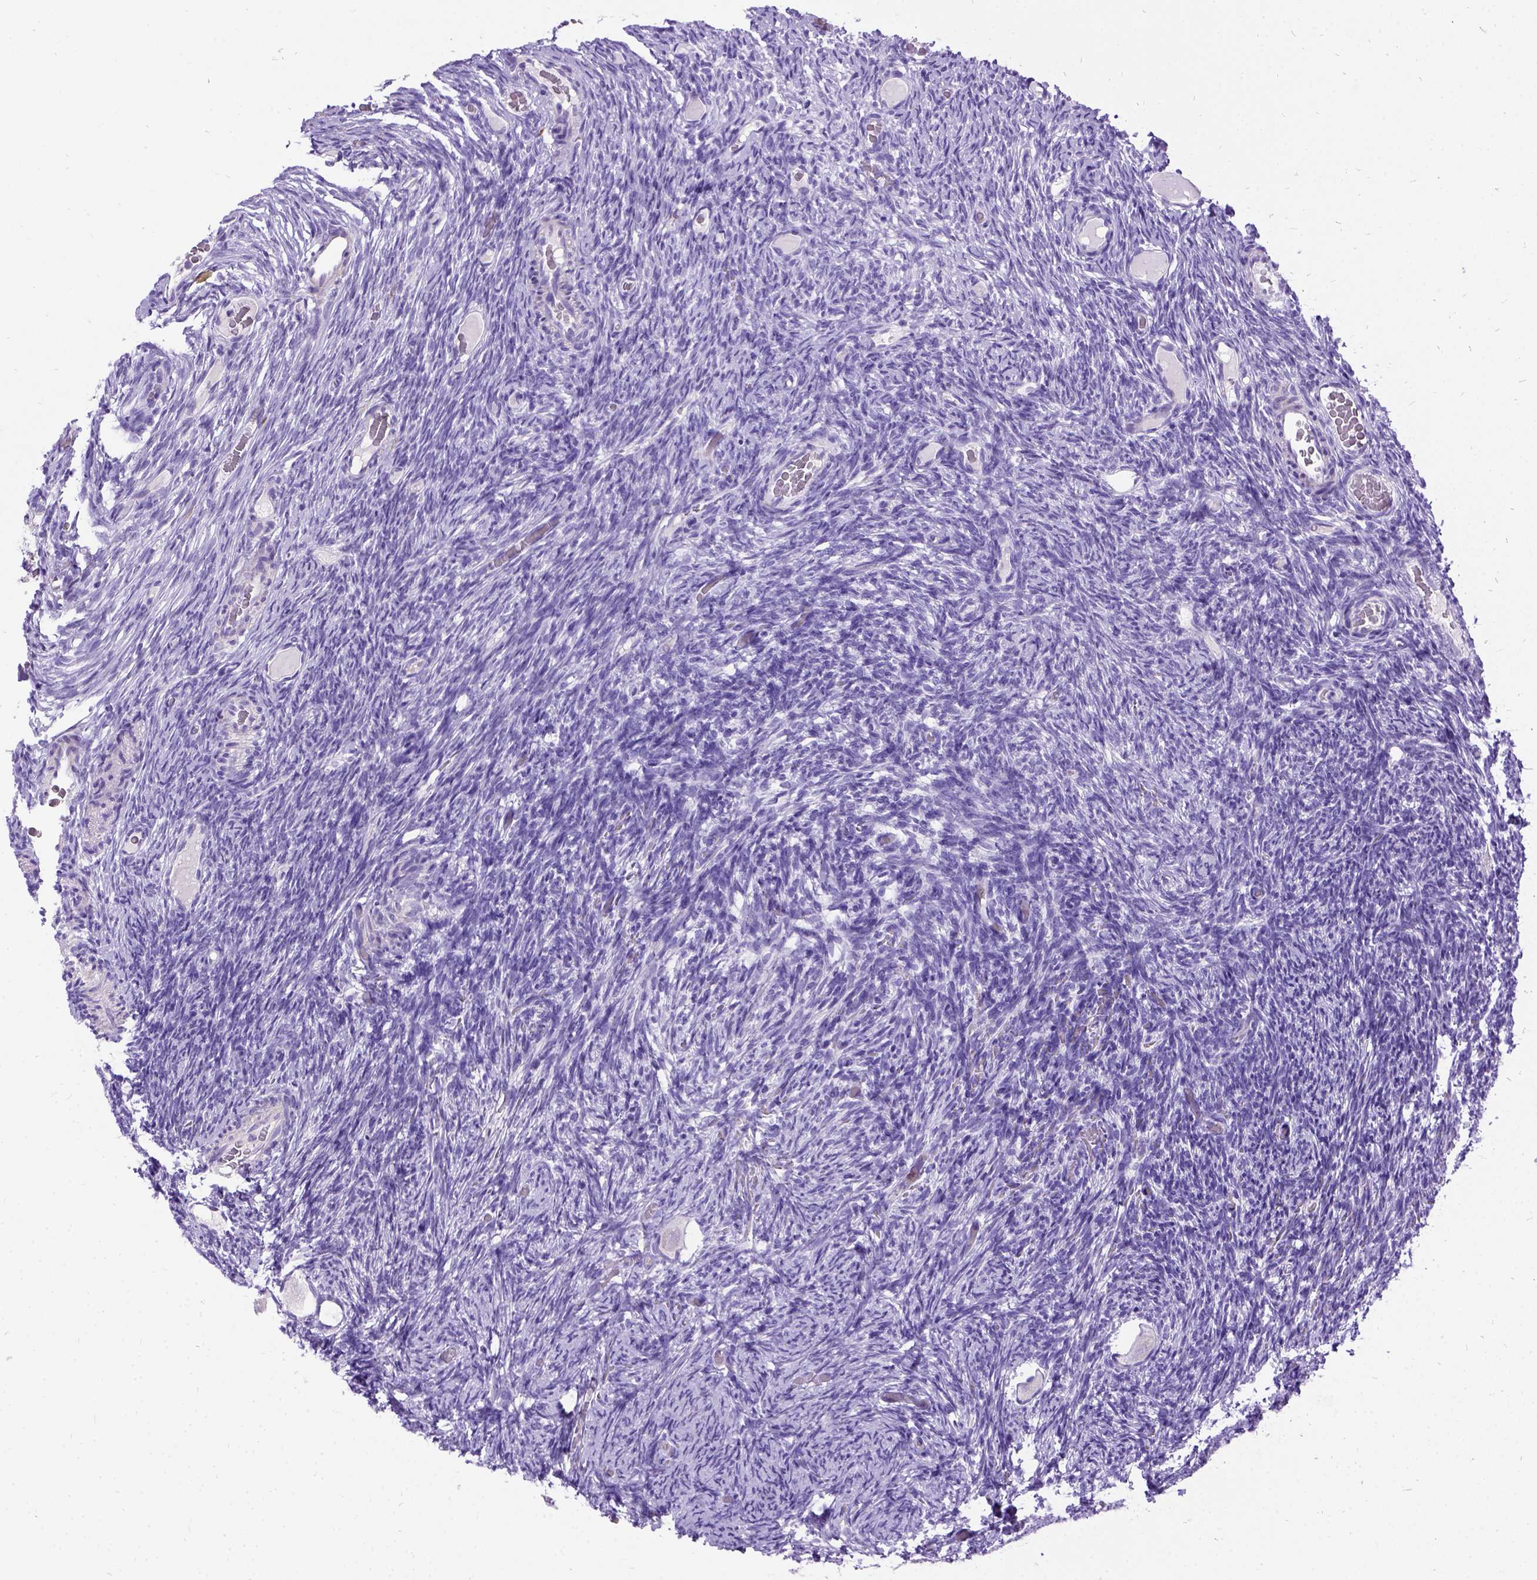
{"staining": {"intensity": "negative", "quantity": "none", "location": "none"}, "tissue": "ovary", "cell_type": "Follicle cells", "image_type": "normal", "snomed": [{"axis": "morphology", "description": "Normal tissue, NOS"}, {"axis": "topography", "description": "Ovary"}], "caption": "Immunohistochemistry micrograph of benign ovary: human ovary stained with DAB (3,3'-diaminobenzidine) reveals no significant protein positivity in follicle cells. The staining was performed using DAB to visualize the protein expression in brown, while the nuclei were stained in blue with hematoxylin (Magnification: 20x).", "gene": "ENSG00000254979", "patient": {"sex": "female", "age": 34}}